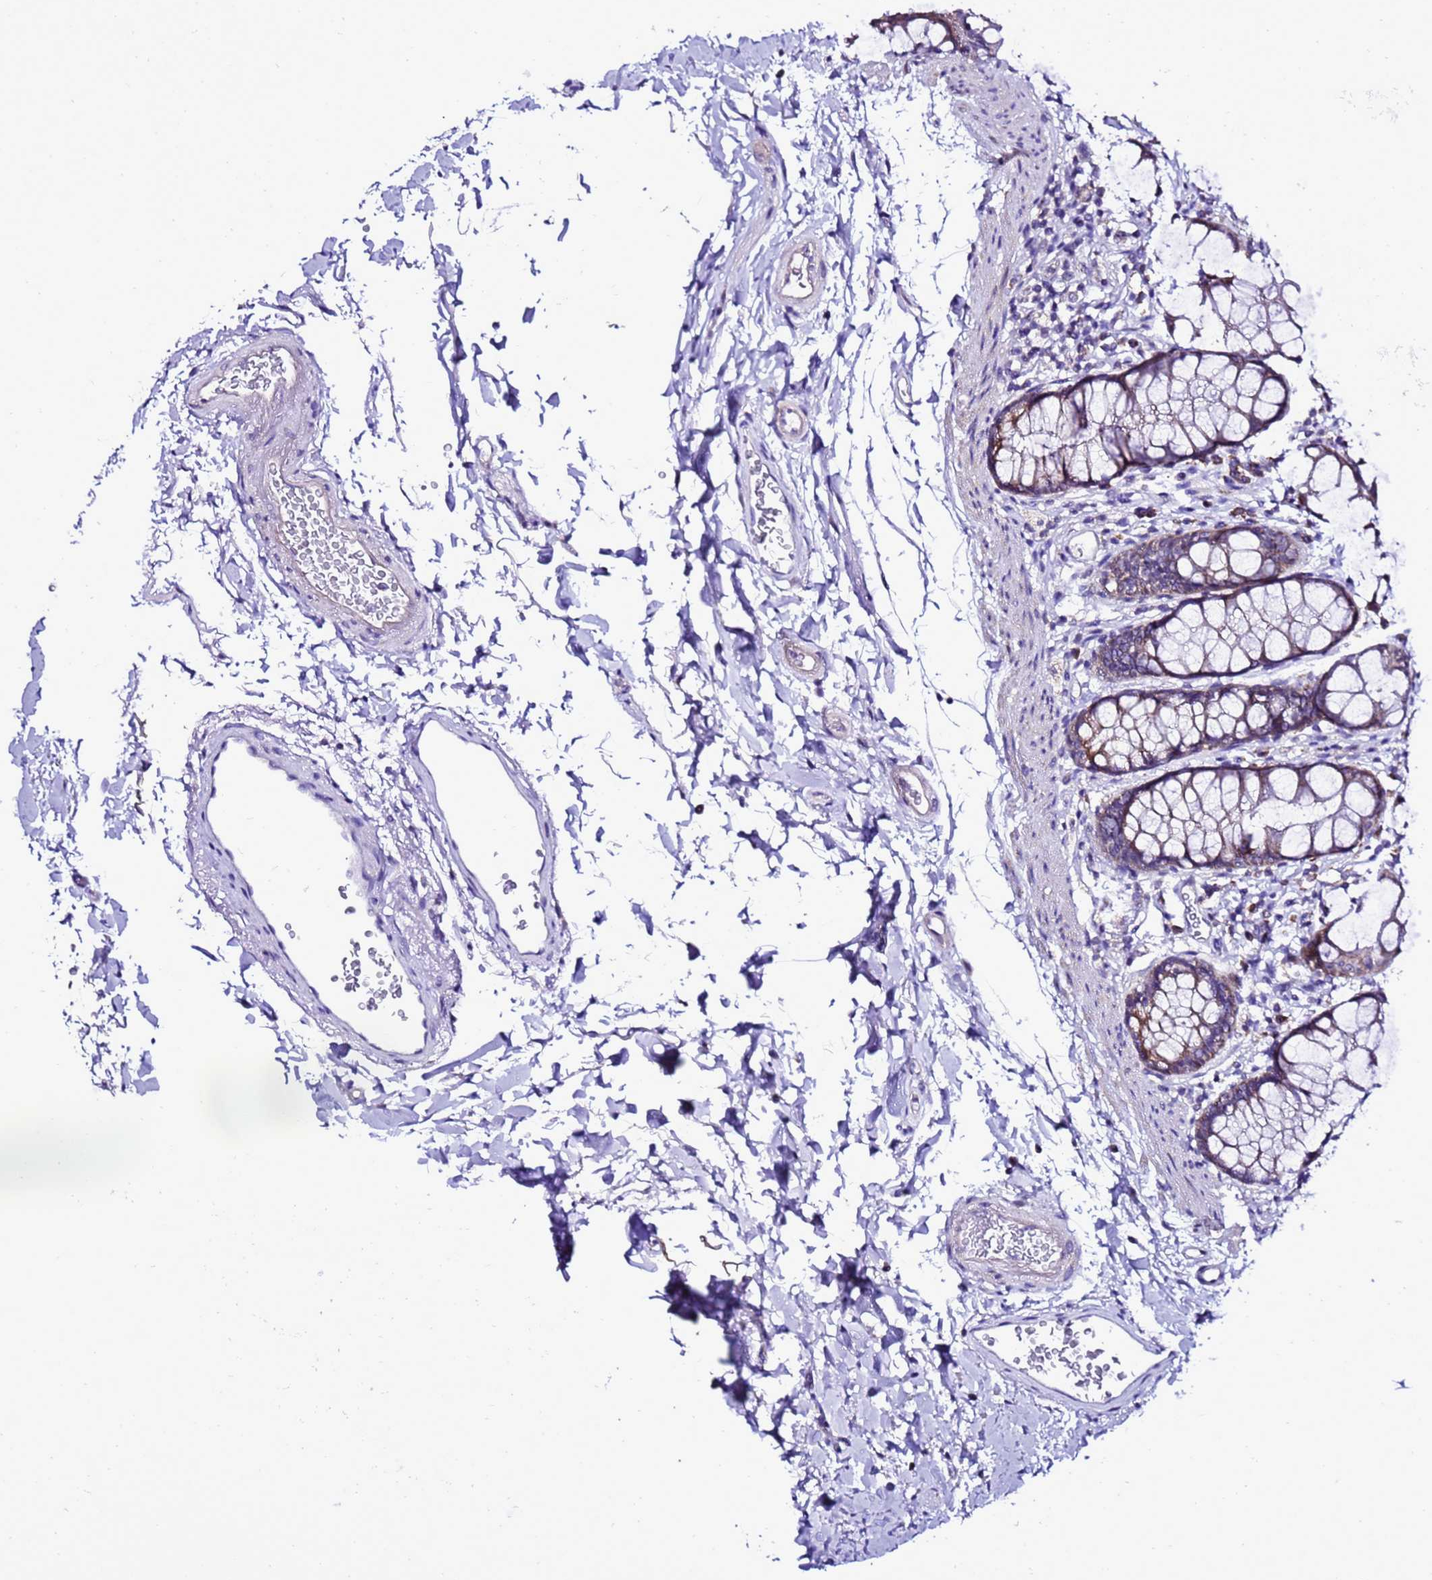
{"staining": {"intensity": "moderate", "quantity": ">75%", "location": "cytoplasmic/membranous"}, "tissue": "rectum", "cell_type": "Glandular cells", "image_type": "normal", "snomed": [{"axis": "morphology", "description": "Normal tissue, NOS"}, {"axis": "topography", "description": "Rectum"}], "caption": "Immunohistochemical staining of unremarkable human rectum shows >75% levels of moderate cytoplasmic/membranous protein expression in approximately >75% of glandular cells. The protein is shown in brown color, while the nuclei are stained blue.", "gene": "DPH6", "patient": {"sex": "female", "age": 65}}